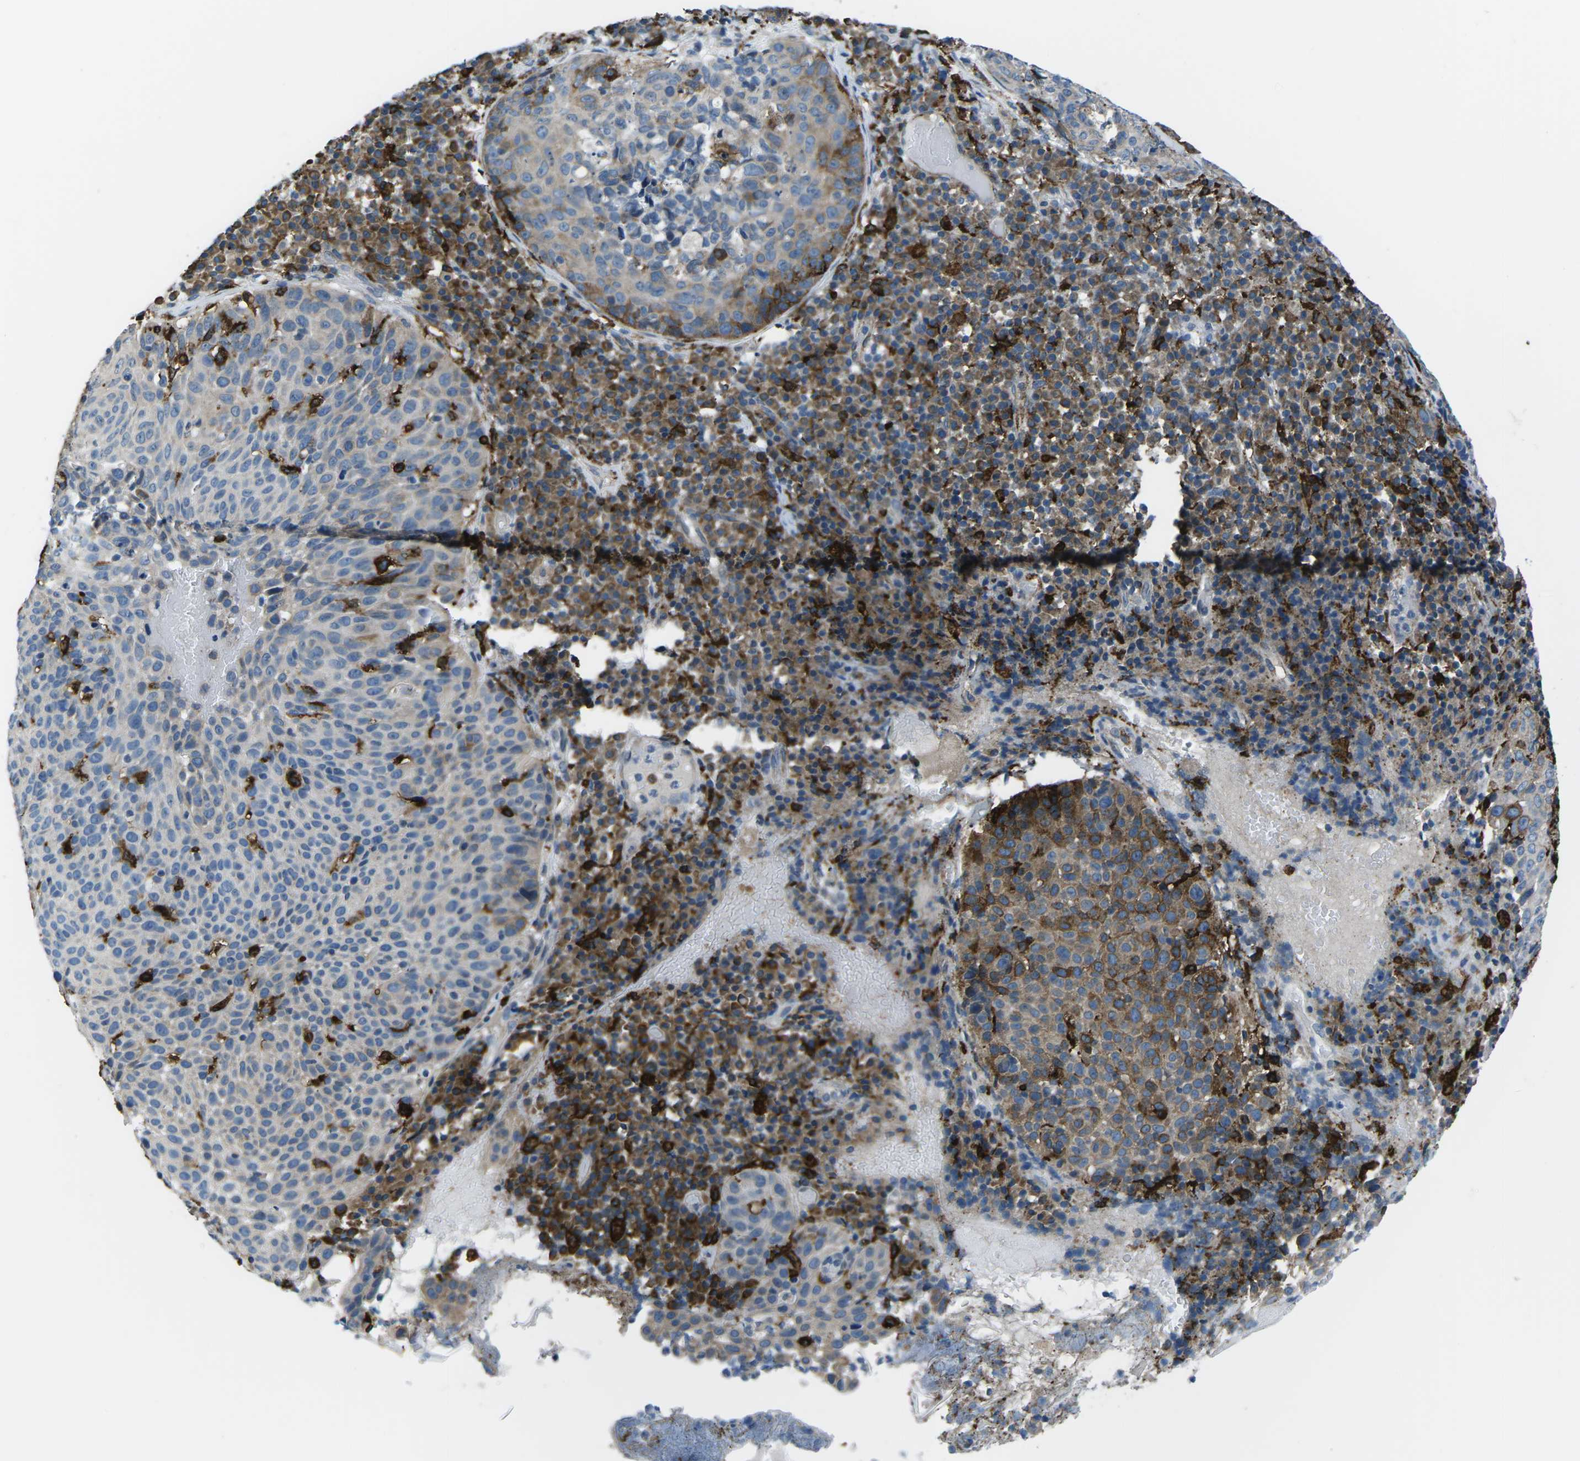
{"staining": {"intensity": "moderate", "quantity": ">75%", "location": "cytoplasmic/membranous"}, "tissue": "skin cancer", "cell_type": "Tumor cells", "image_type": "cancer", "snomed": [{"axis": "morphology", "description": "Squamous cell carcinoma in situ, NOS"}, {"axis": "morphology", "description": "Squamous cell carcinoma, NOS"}, {"axis": "topography", "description": "Skin"}], "caption": "This photomicrograph shows immunohistochemistry staining of human skin cancer, with medium moderate cytoplasmic/membranous staining in approximately >75% of tumor cells.", "gene": "PTPN1", "patient": {"sex": "male", "age": 93}}